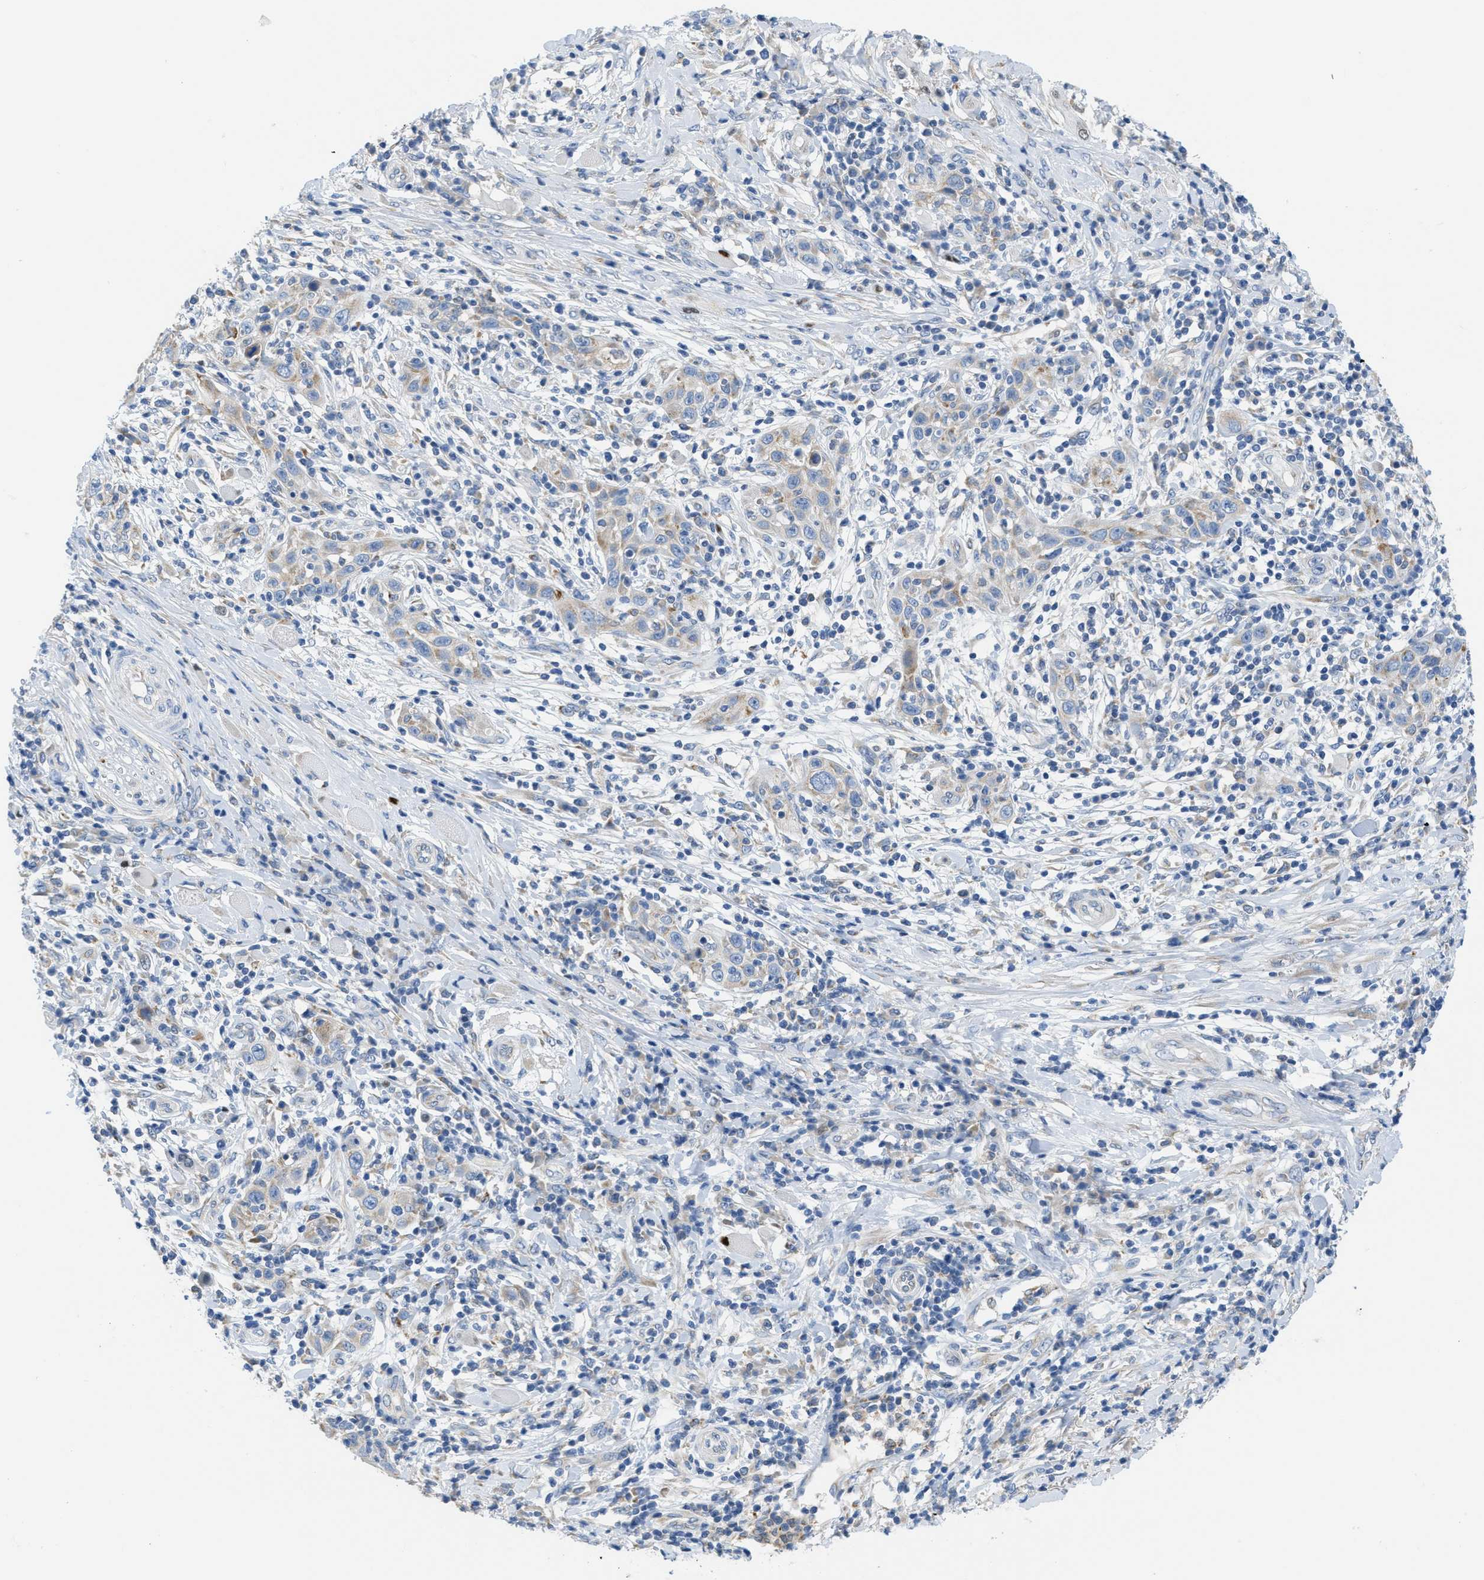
{"staining": {"intensity": "weak", "quantity": "<25%", "location": "cytoplasmic/membranous"}, "tissue": "skin cancer", "cell_type": "Tumor cells", "image_type": "cancer", "snomed": [{"axis": "morphology", "description": "Squamous cell carcinoma, NOS"}, {"axis": "topography", "description": "Skin"}], "caption": "A photomicrograph of human skin cancer (squamous cell carcinoma) is negative for staining in tumor cells. (Brightfield microscopy of DAB immunohistochemistry (IHC) at high magnification).", "gene": "PTDSS1", "patient": {"sex": "female", "age": 88}}